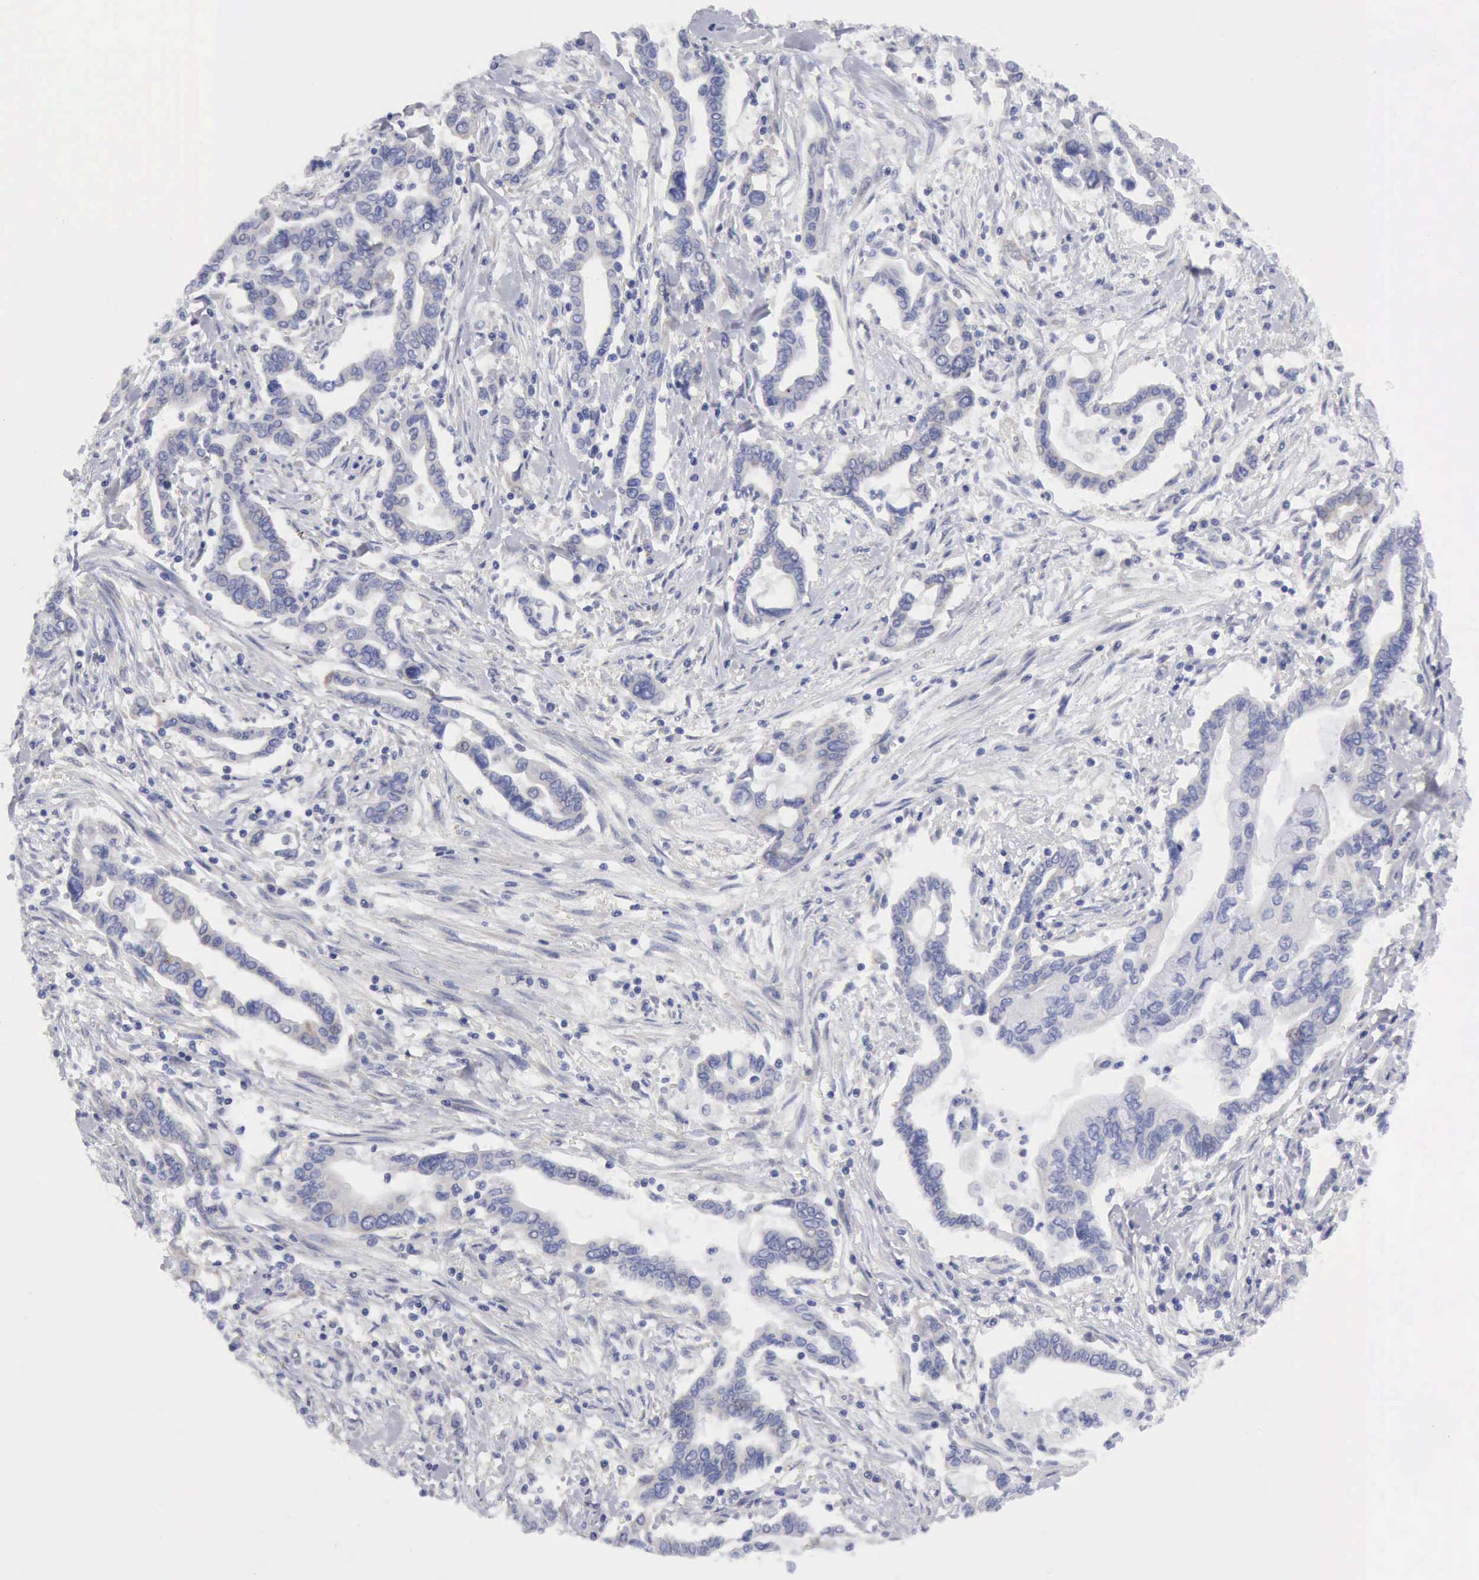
{"staining": {"intensity": "negative", "quantity": "none", "location": "none"}, "tissue": "pancreatic cancer", "cell_type": "Tumor cells", "image_type": "cancer", "snomed": [{"axis": "morphology", "description": "Adenocarcinoma, NOS"}, {"axis": "topography", "description": "Pancreas"}], "caption": "Tumor cells show no significant protein expression in pancreatic cancer.", "gene": "TXLNG", "patient": {"sex": "female", "age": 57}}